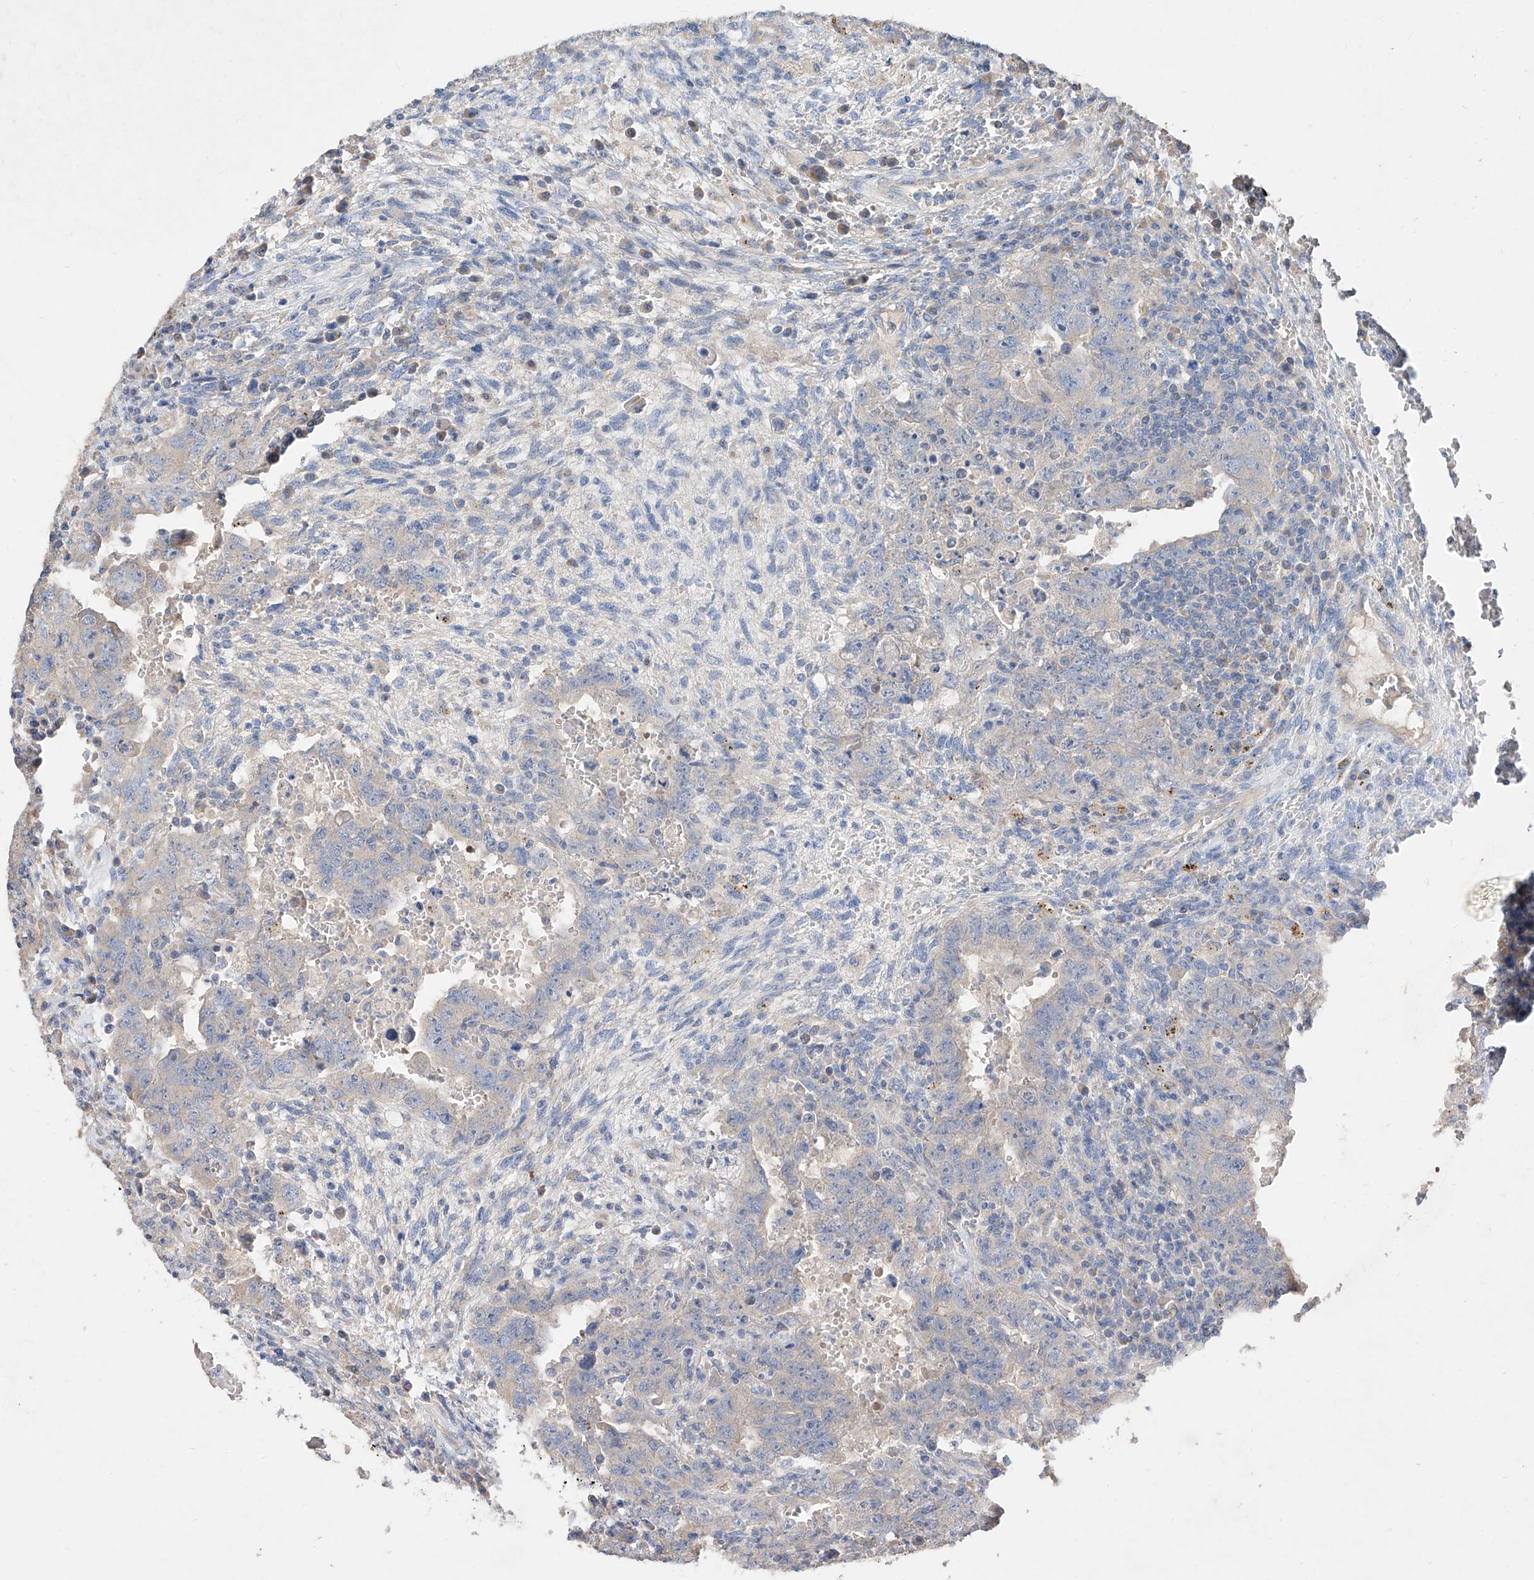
{"staining": {"intensity": "negative", "quantity": "none", "location": "none"}, "tissue": "testis cancer", "cell_type": "Tumor cells", "image_type": "cancer", "snomed": [{"axis": "morphology", "description": "Carcinoma, Embryonal, NOS"}, {"axis": "topography", "description": "Testis"}], "caption": "This is a micrograph of immunohistochemistry (IHC) staining of embryonal carcinoma (testis), which shows no staining in tumor cells.", "gene": "DIRAS3", "patient": {"sex": "male", "age": 26}}